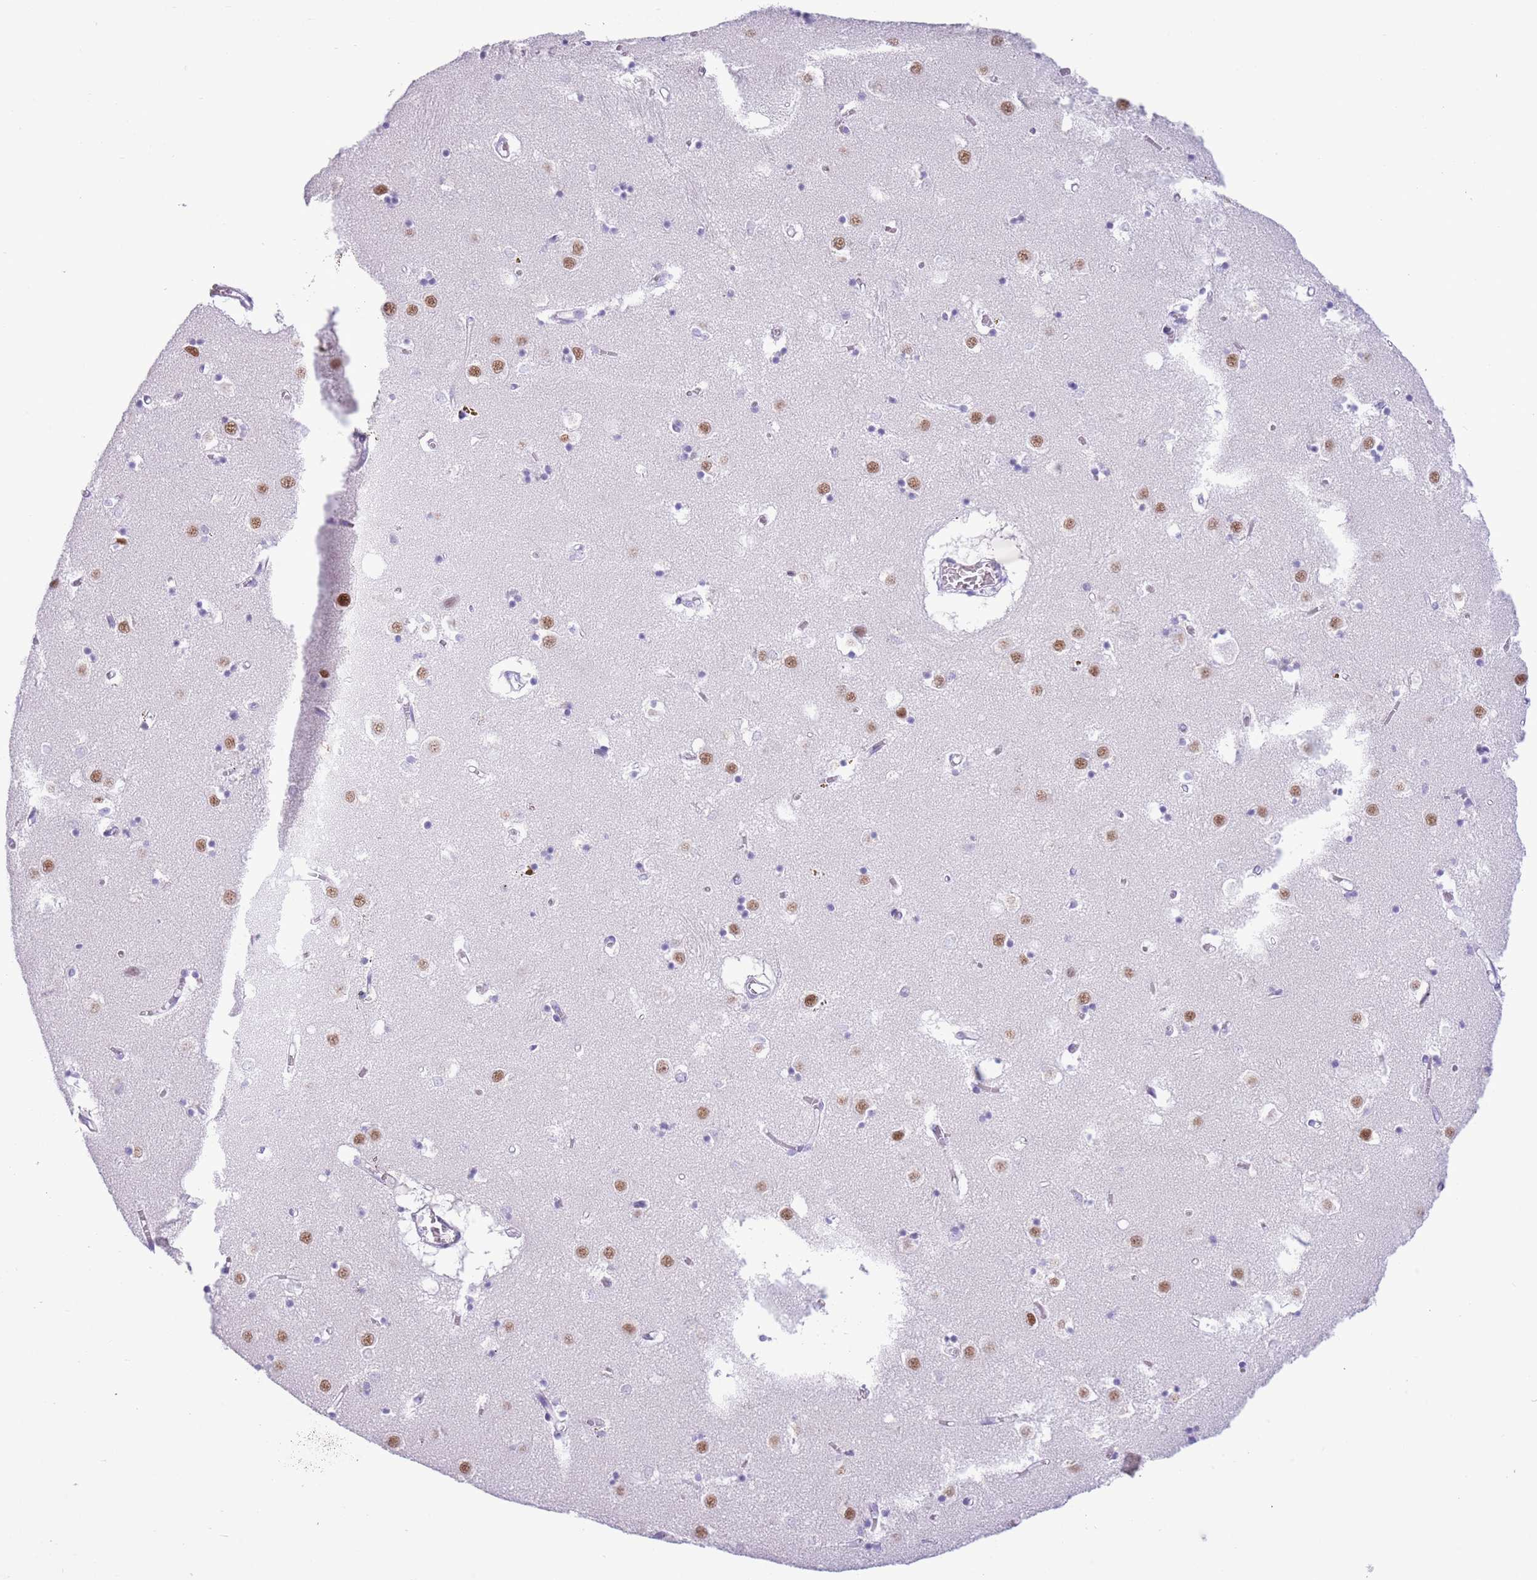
{"staining": {"intensity": "negative", "quantity": "none", "location": "none"}, "tissue": "caudate", "cell_type": "Glial cells", "image_type": "normal", "snomed": [{"axis": "morphology", "description": "Normal tissue, NOS"}, {"axis": "topography", "description": "Lateral ventricle wall"}], "caption": "Image shows no protein staining in glial cells of benign caudate.", "gene": "BCL11B", "patient": {"sex": "male", "age": 70}}